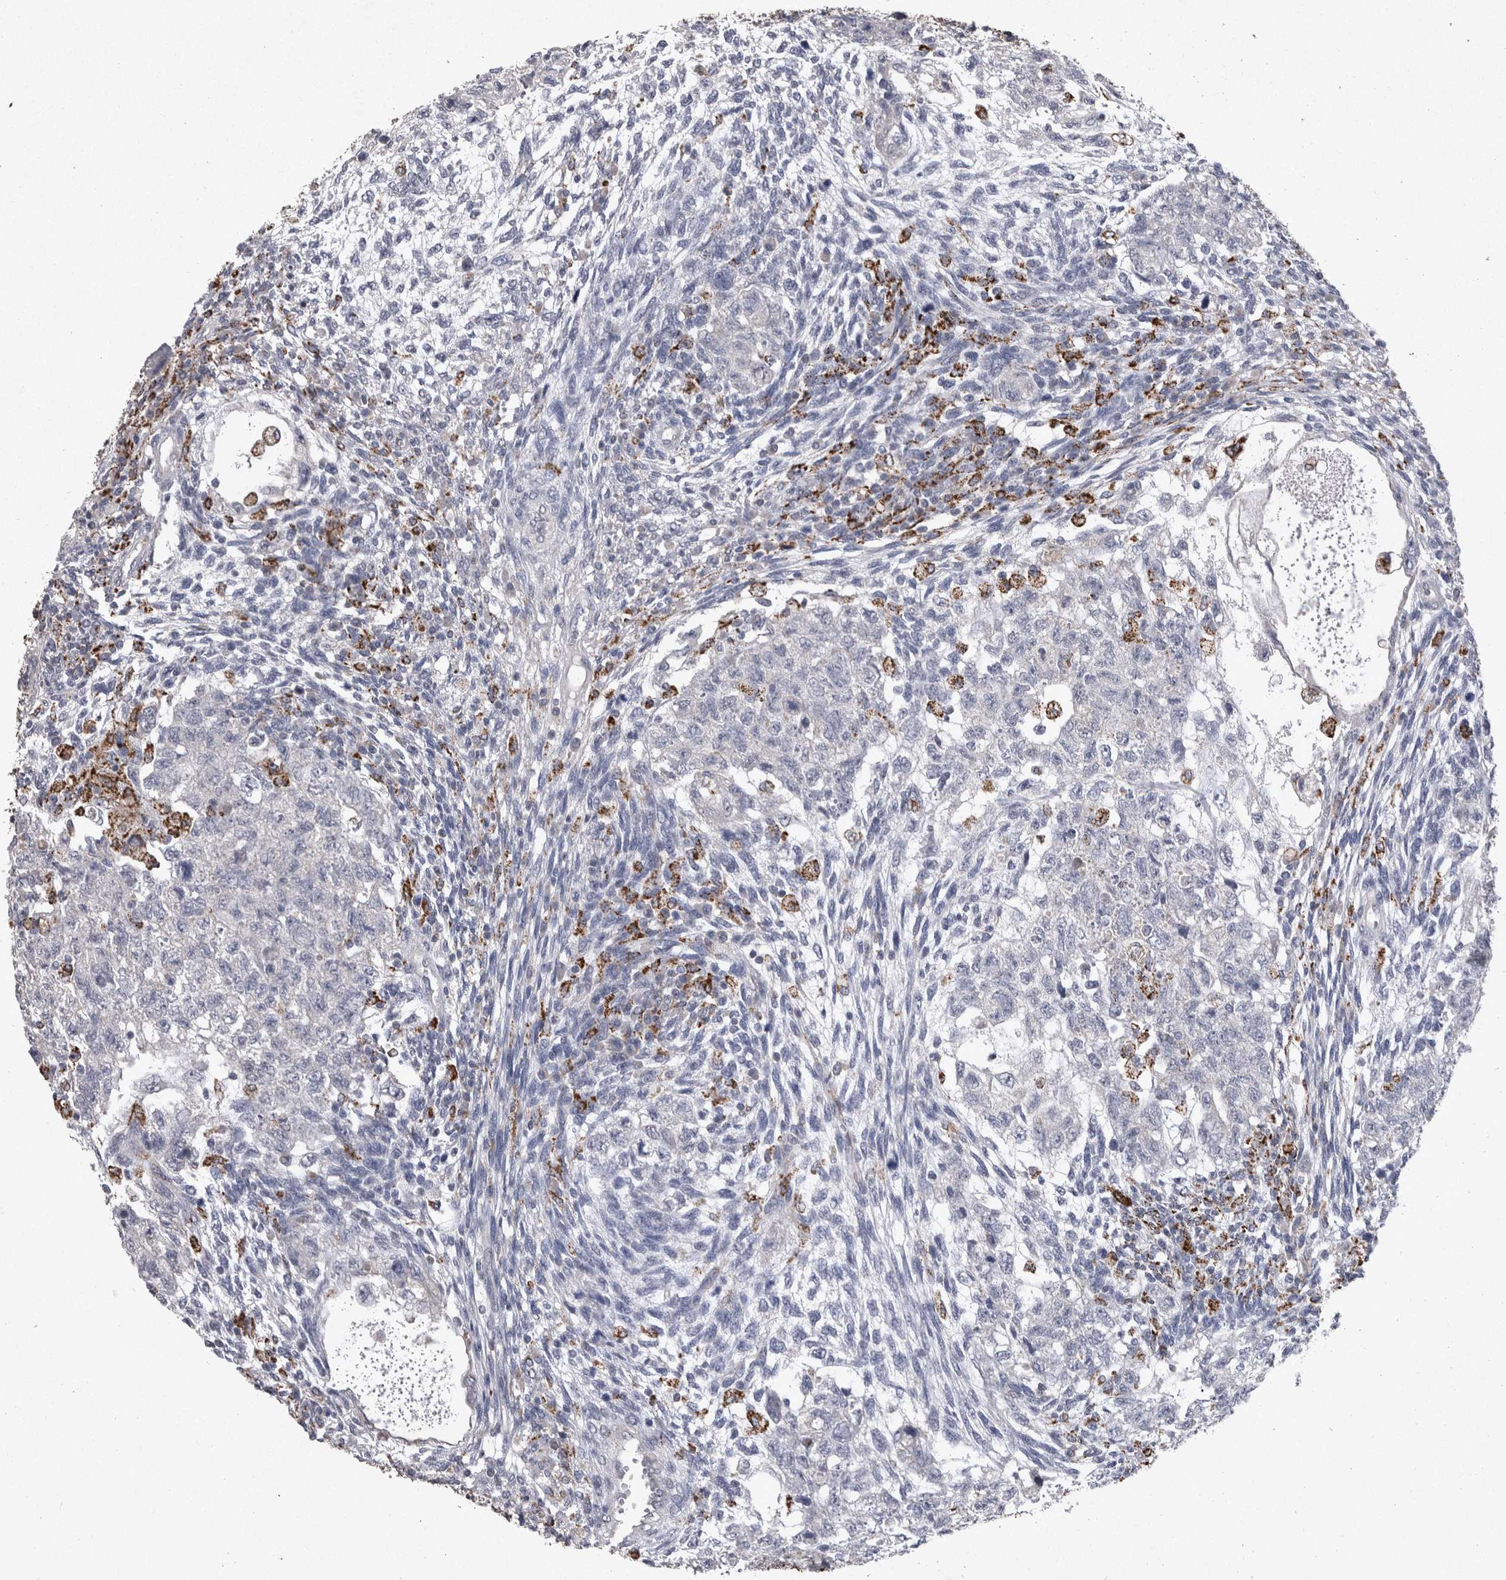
{"staining": {"intensity": "negative", "quantity": "none", "location": "none"}, "tissue": "testis cancer", "cell_type": "Tumor cells", "image_type": "cancer", "snomed": [{"axis": "morphology", "description": "Normal tissue, NOS"}, {"axis": "morphology", "description": "Carcinoma, Embryonal, NOS"}, {"axis": "topography", "description": "Testis"}], "caption": "High magnification brightfield microscopy of testis cancer stained with DAB (3,3'-diaminobenzidine) (brown) and counterstained with hematoxylin (blue): tumor cells show no significant expression. Nuclei are stained in blue.", "gene": "DKK3", "patient": {"sex": "male", "age": 36}}